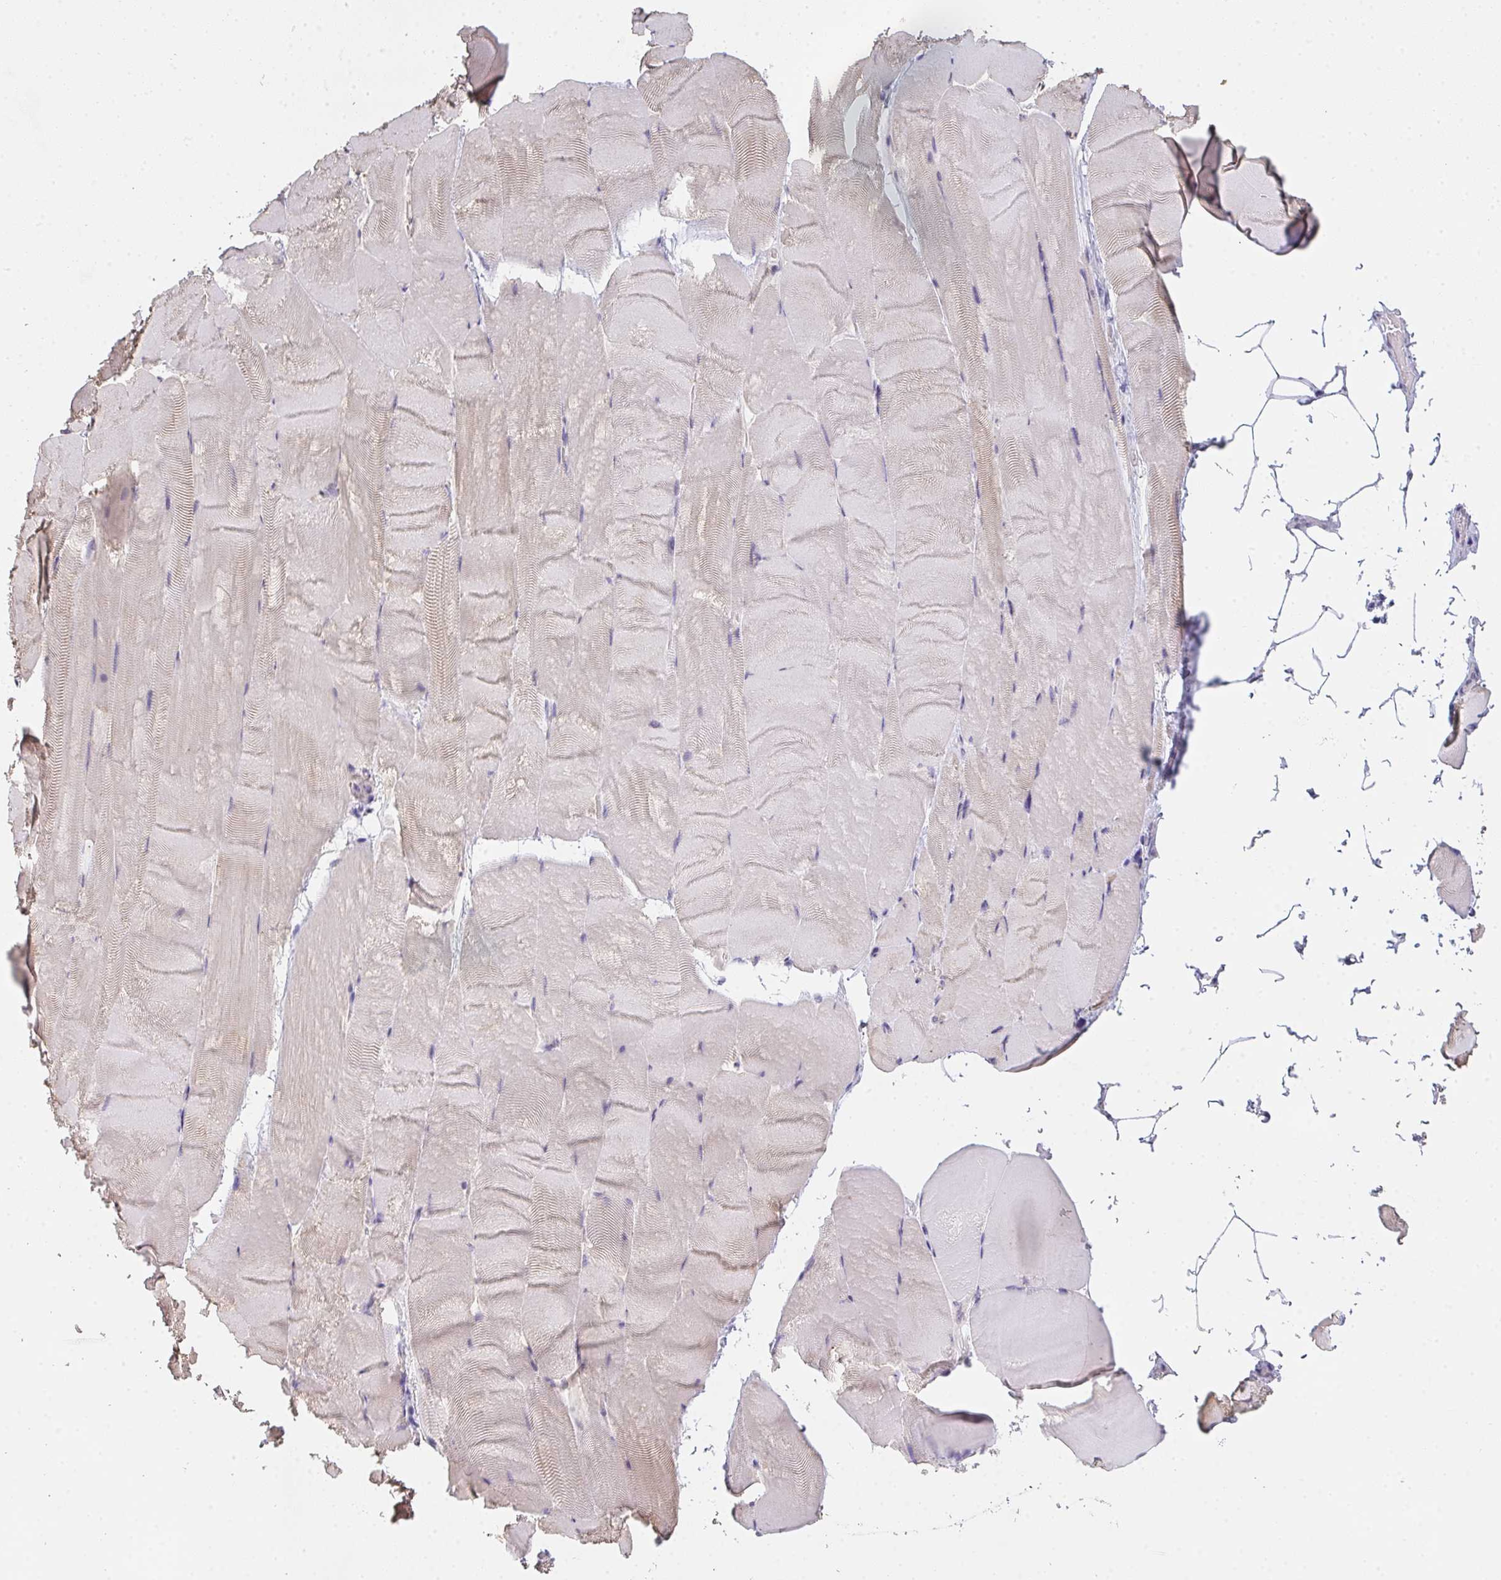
{"staining": {"intensity": "moderate", "quantity": "25%-75%", "location": "cytoplasmic/membranous"}, "tissue": "skeletal muscle", "cell_type": "Myocytes", "image_type": "normal", "snomed": [{"axis": "morphology", "description": "Normal tissue, NOS"}, {"axis": "topography", "description": "Skeletal muscle"}], "caption": "Approximately 25%-75% of myocytes in benign human skeletal muscle display moderate cytoplasmic/membranous protein staining as visualized by brown immunohistochemical staining.", "gene": "TMEM219", "patient": {"sex": "female", "age": 64}}